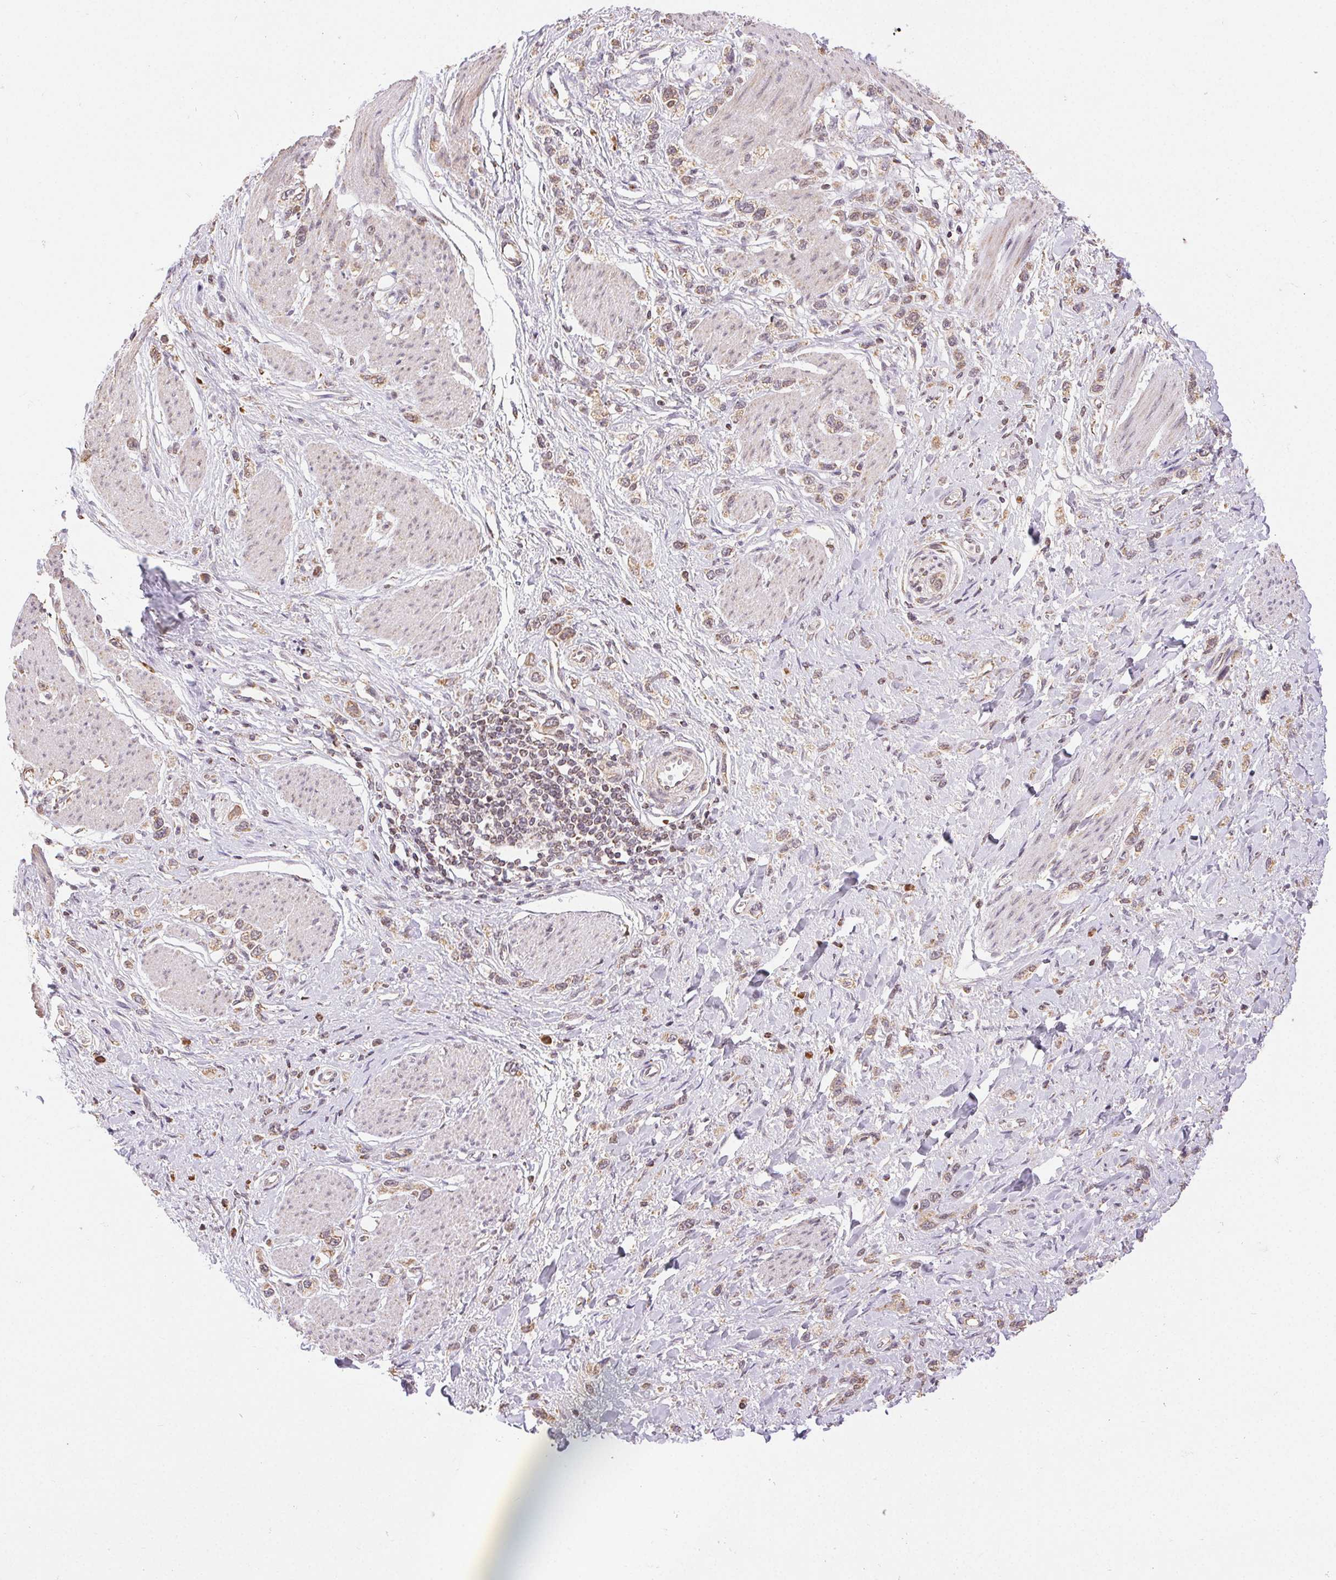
{"staining": {"intensity": "weak", "quantity": ">75%", "location": "cytoplasmic/membranous"}, "tissue": "stomach cancer", "cell_type": "Tumor cells", "image_type": "cancer", "snomed": [{"axis": "morphology", "description": "Adenocarcinoma, NOS"}, {"axis": "topography", "description": "Stomach"}], "caption": "High-magnification brightfield microscopy of stomach cancer (adenocarcinoma) stained with DAB (brown) and counterstained with hematoxylin (blue). tumor cells exhibit weak cytoplasmic/membranous positivity is present in approximately>75% of cells. (DAB IHC with brightfield microscopy, high magnification).", "gene": "PIWIL4", "patient": {"sex": "female", "age": 65}}